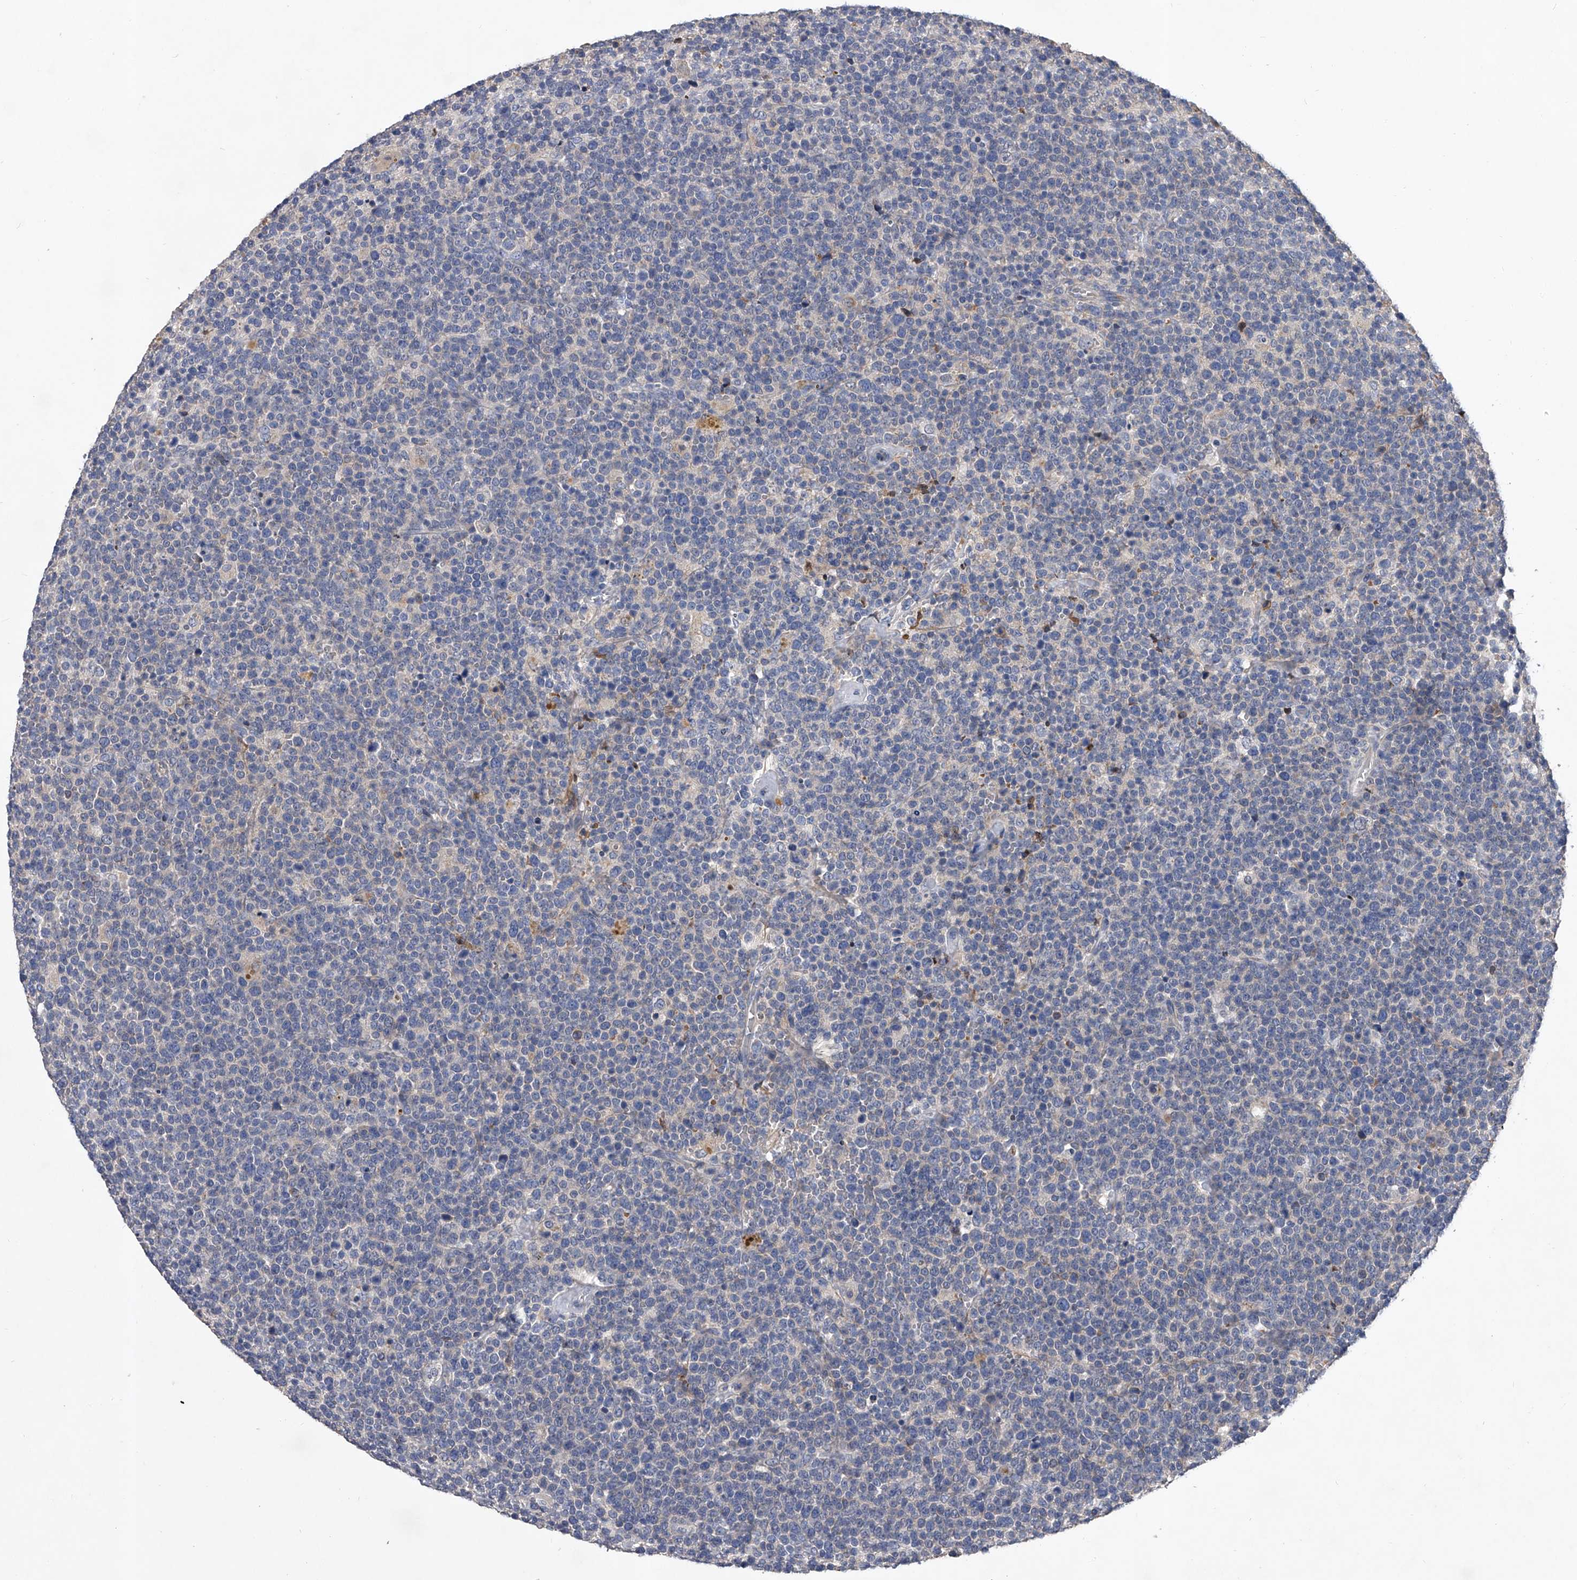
{"staining": {"intensity": "negative", "quantity": "none", "location": "none"}, "tissue": "lymphoma", "cell_type": "Tumor cells", "image_type": "cancer", "snomed": [{"axis": "morphology", "description": "Malignant lymphoma, non-Hodgkin's type, High grade"}, {"axis": "topography", "description": "Lymph node"}], "caption": "Protein analysis of lymphoma shows no significant positivity in tumor cells. Brightfield microscopy of IHC stained with DAB (brown) and hematoxylin (blue), captured at high magnification.", "gene": "C5", "patient": {"sex": "male", "age": 61}}